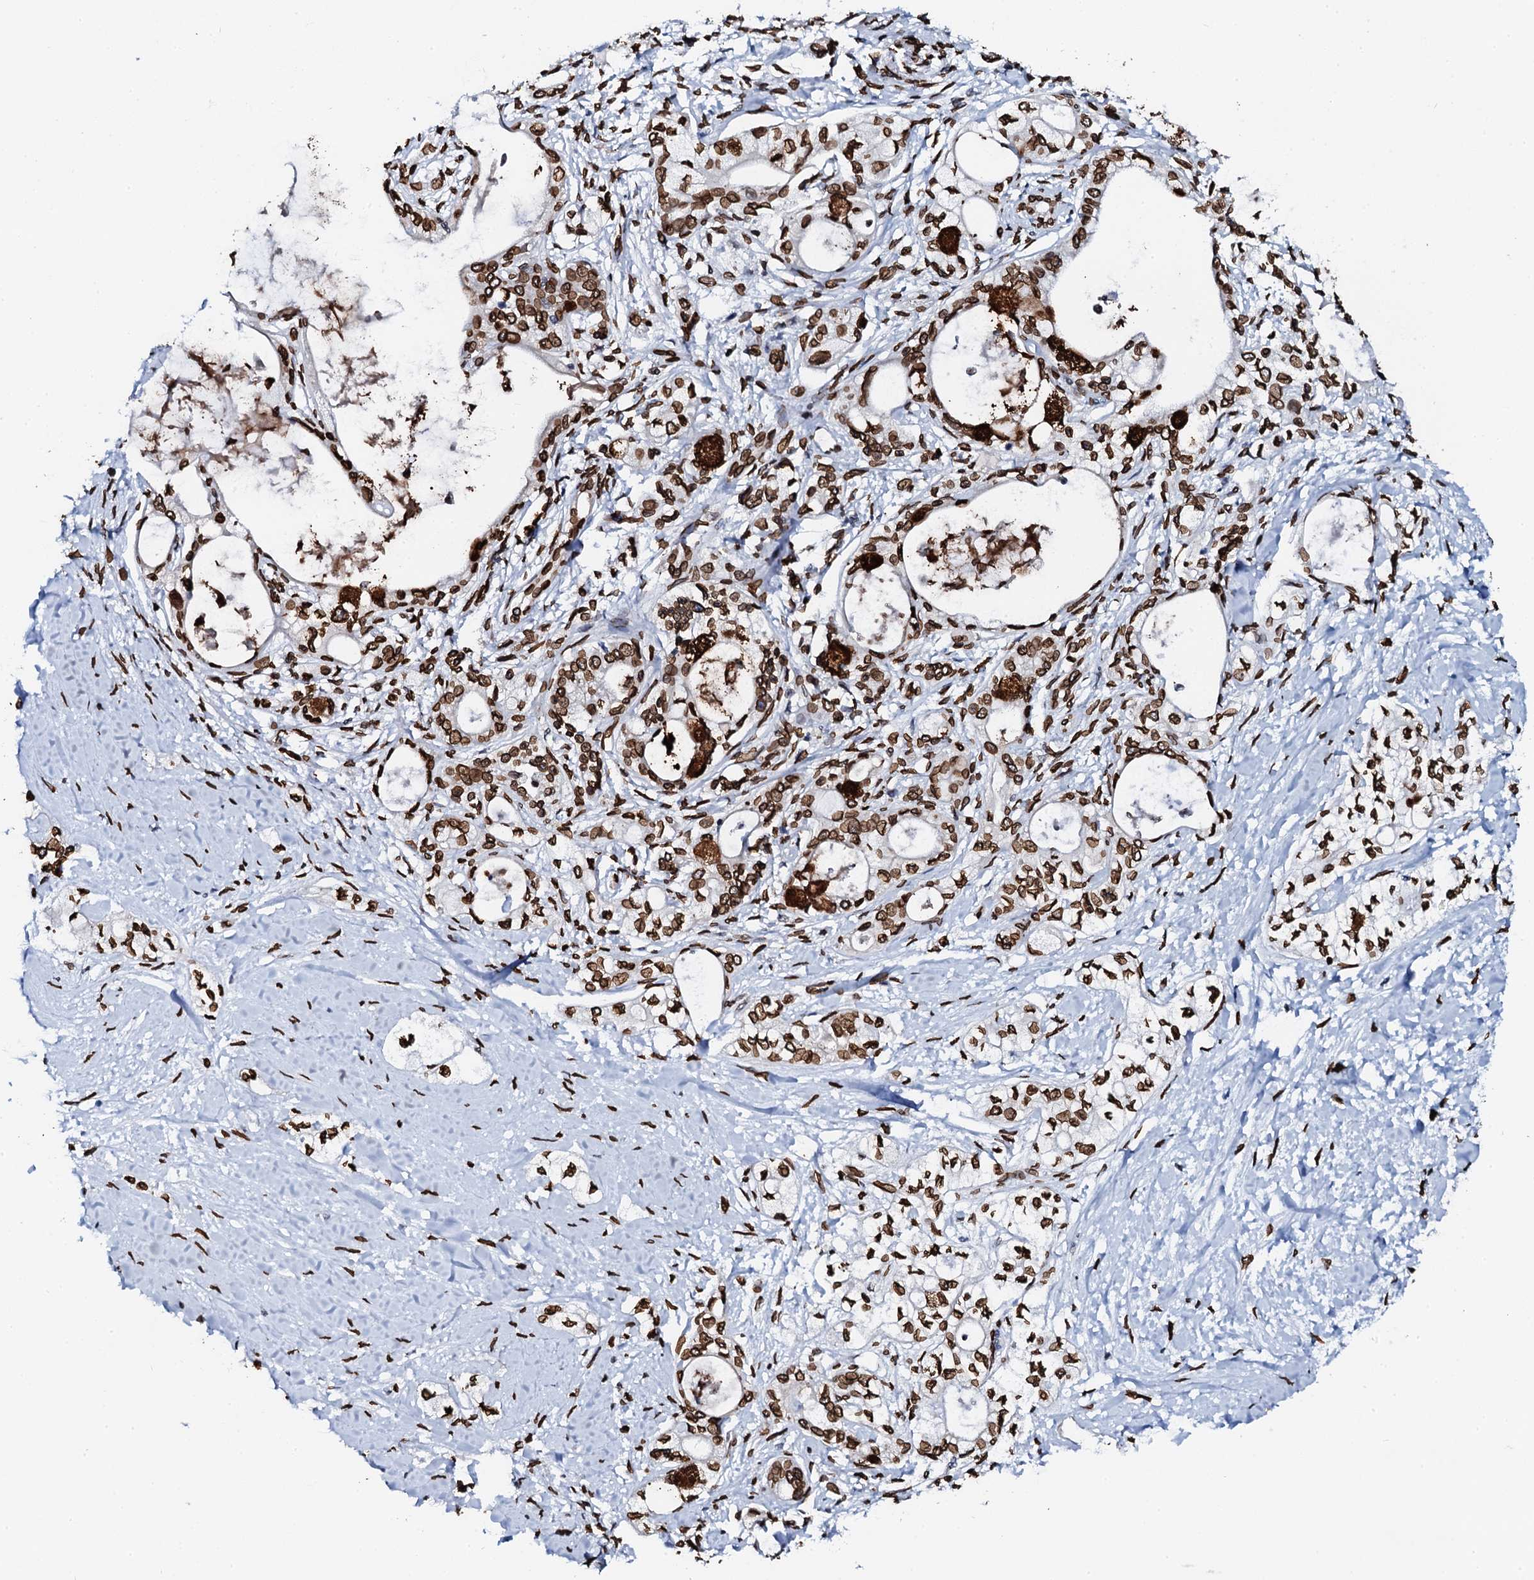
{"staining": {"intensity": "strong", "quantity": ">75%", "location": "nuclear"}, "tissue": "pancreatic cancer", "cell_type": "Tumor cells", "image_type": "cancer", "snomed": [{"axis": "morphology", "description": "Adenocarcinoma, NOS"}, {"axis": "topography", "description": "Pancreas"}], "caption": "A brown stain shows strong nuclear expression of a protein in pancreatic cancer tumor cells.", "gene": "KATNAL2", "patient": {"sex": "male", "age": 70}}